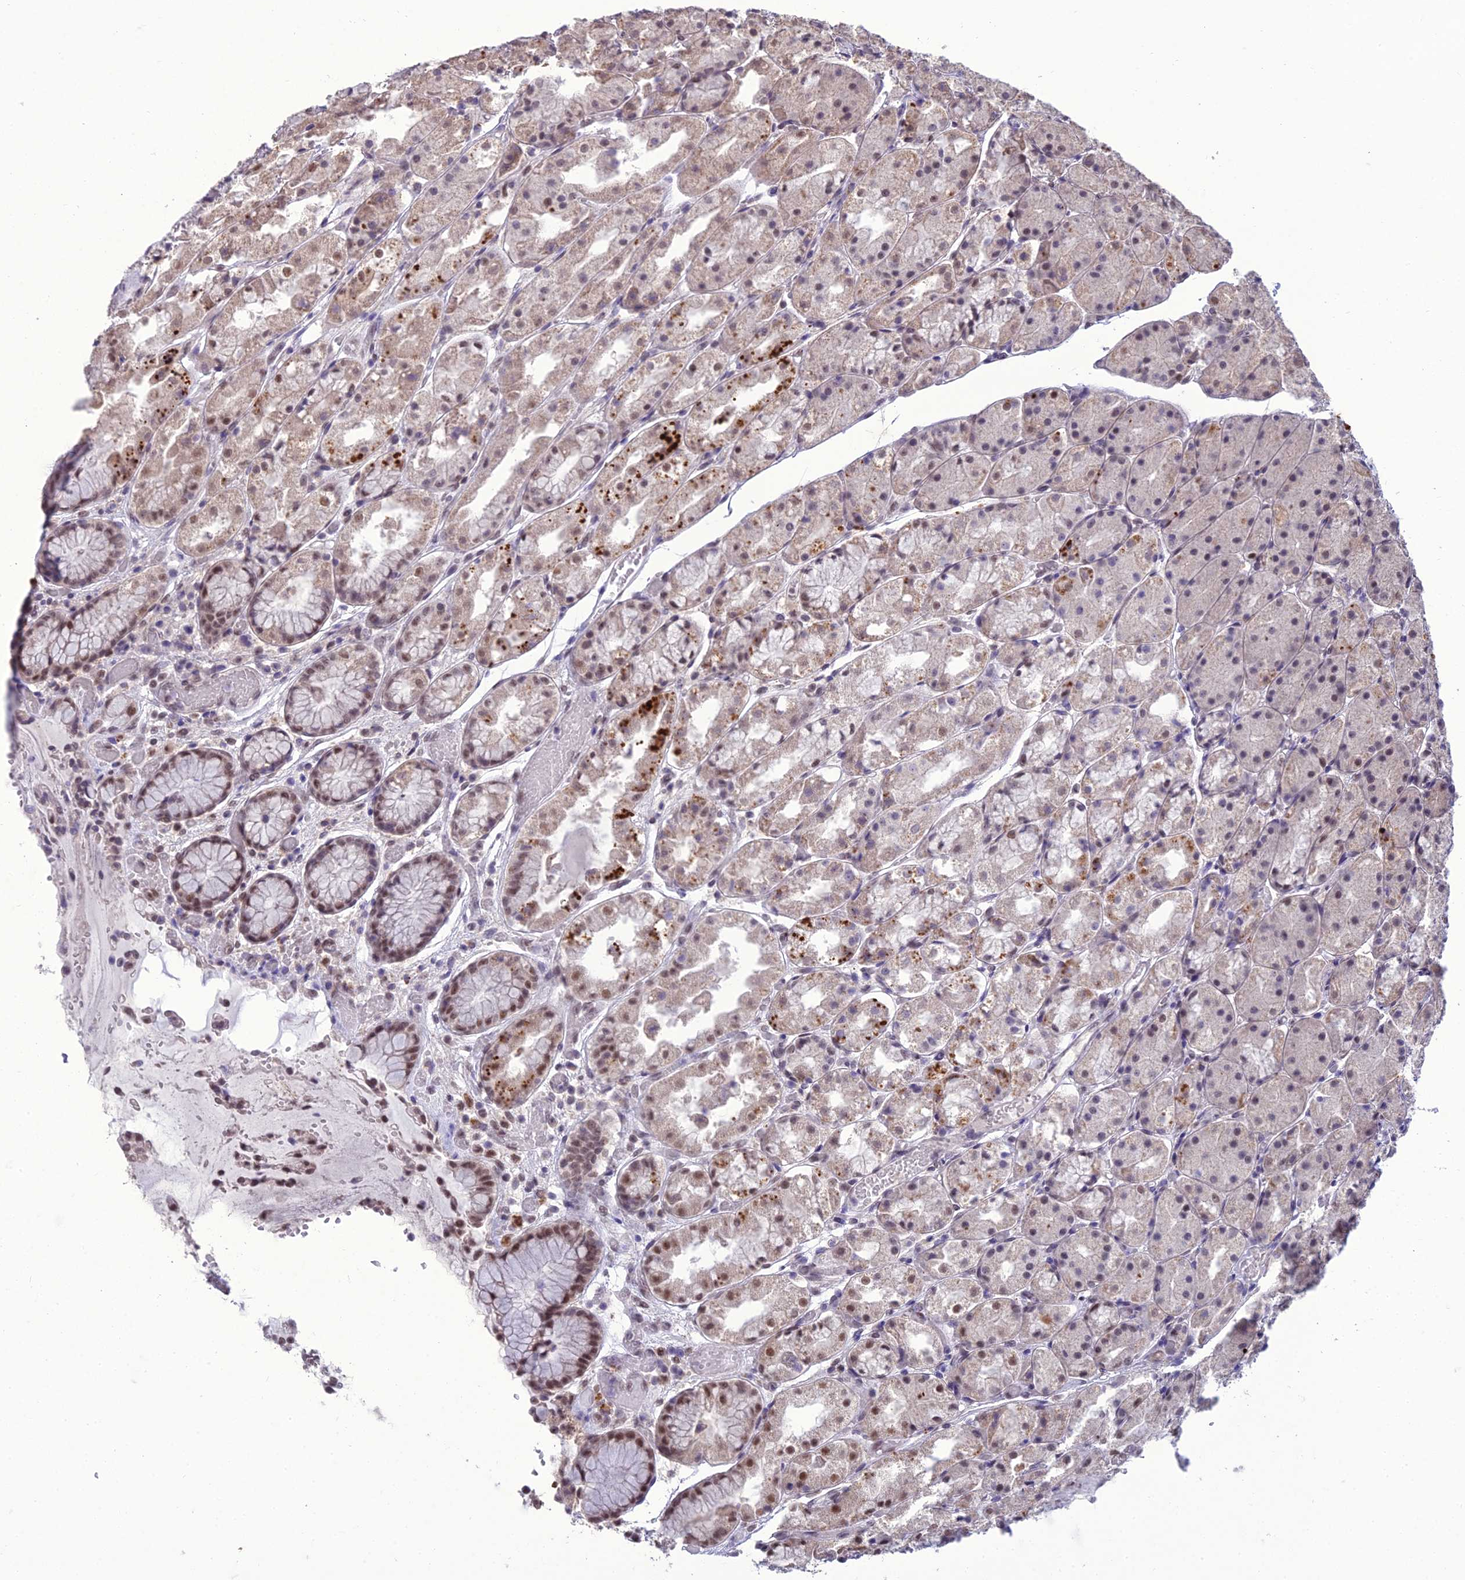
{"staining": {"intensity": "moderate", "quantity": "25%-75%", "location": "nuclear"}, "tissue": "stomach", "cell_type": "Glandular cells", "image_type": "normal", "snomed": [{"axis": "morphology", "description": "Normal tissue, NOS"}, {"axis": "topography", "description": "Stomach, upper"}], "caption": "Moderate nuclear staining for a protein is identified in approximately 25%-75% of glandular cells of unremarkable stomach using IHC.", "gene": "RANBP3", "patient": {"sex": "male", "age": 72}}